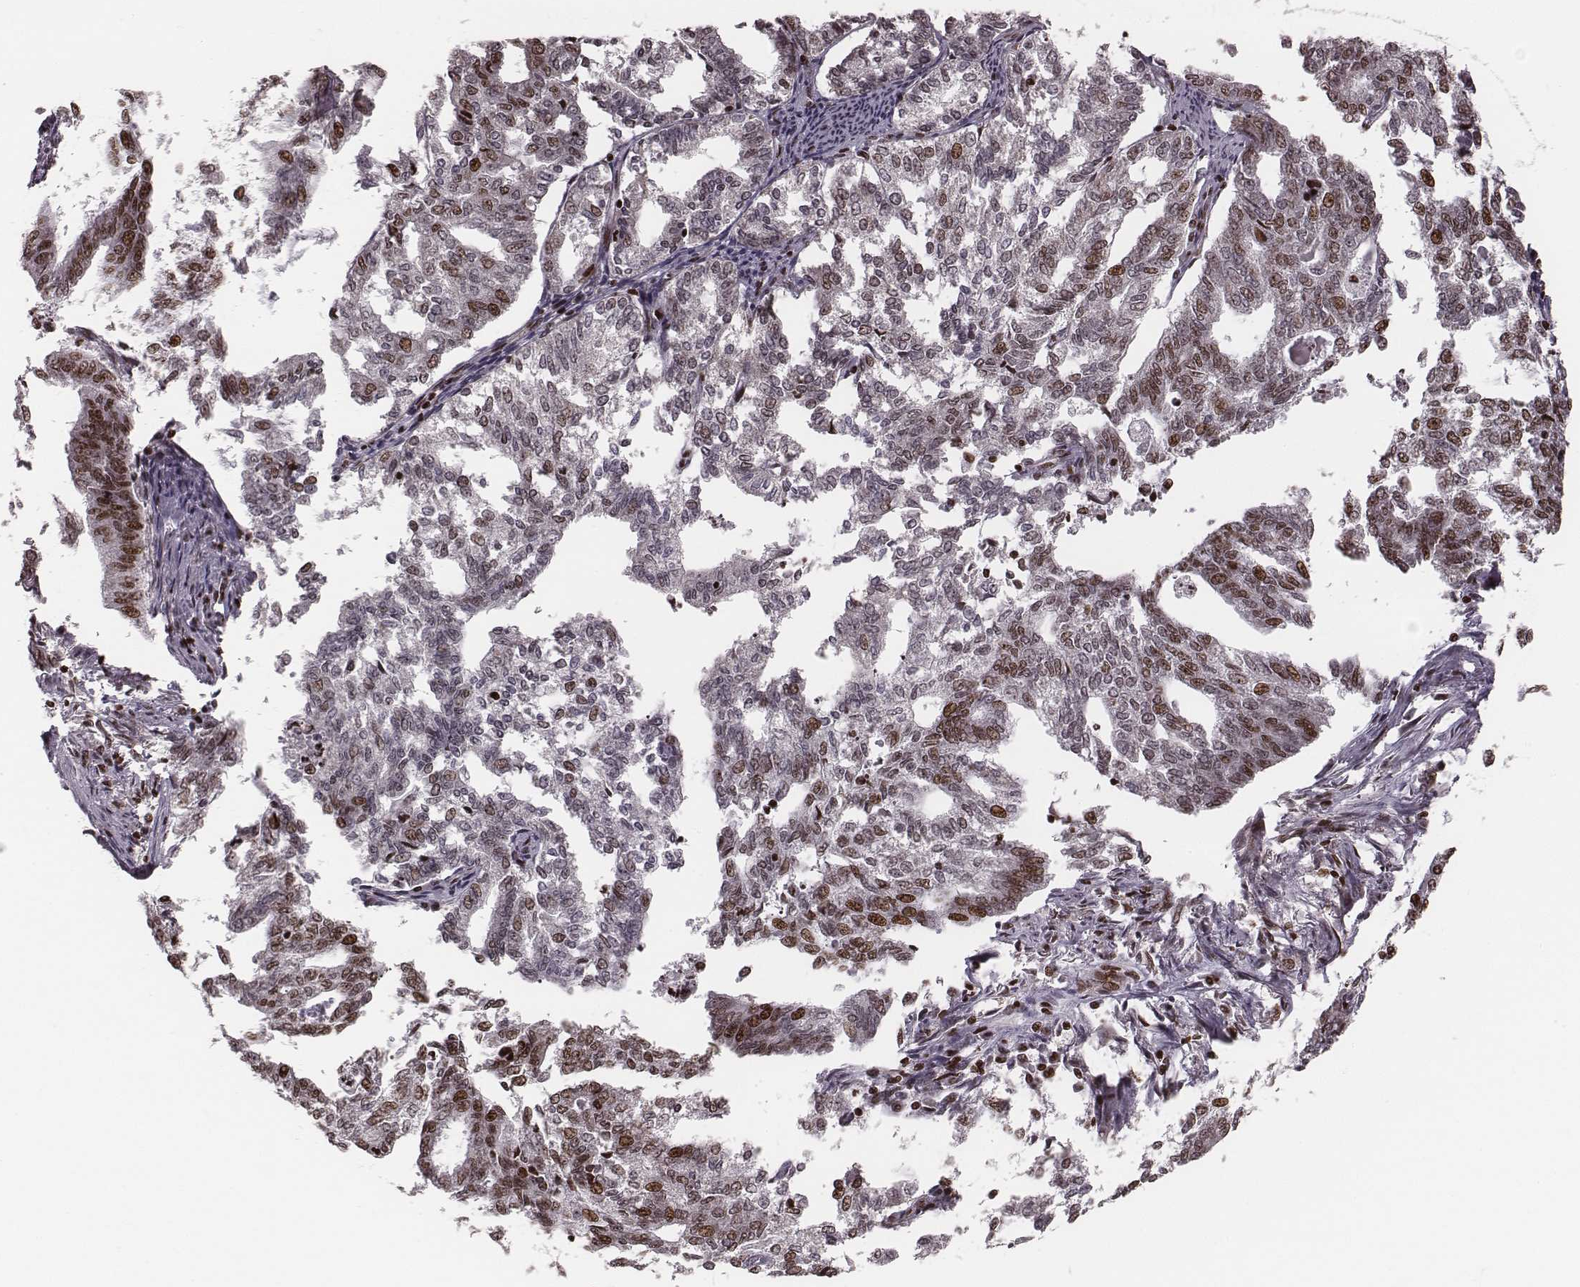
{"staining": {"intensity": "moderate", "quantity": "25%-75%", "location": "nuclear"}, "tissue": "endometrial cancer", "cell_type": "Tumor cells", "image_type": "cancer", "snomed": [{"axis": "morphology", "description": "Adenocarcinoma, NOS"}, {"axis": "topography", "description": "Endometrium"}], "caption": "The micrograph demonstrates staining of endometrial cancer, revealing moderate nuclear protein positivity (brown color) within tumor cells. The protein is stained brown, and the nuclei are stained in blue (DAB (3,3'-diaminobenzidine) IHC with brightfield microscopy, high magnification).", "gene": "VRK3", "patient": {"sex": "female", "age": 79}}